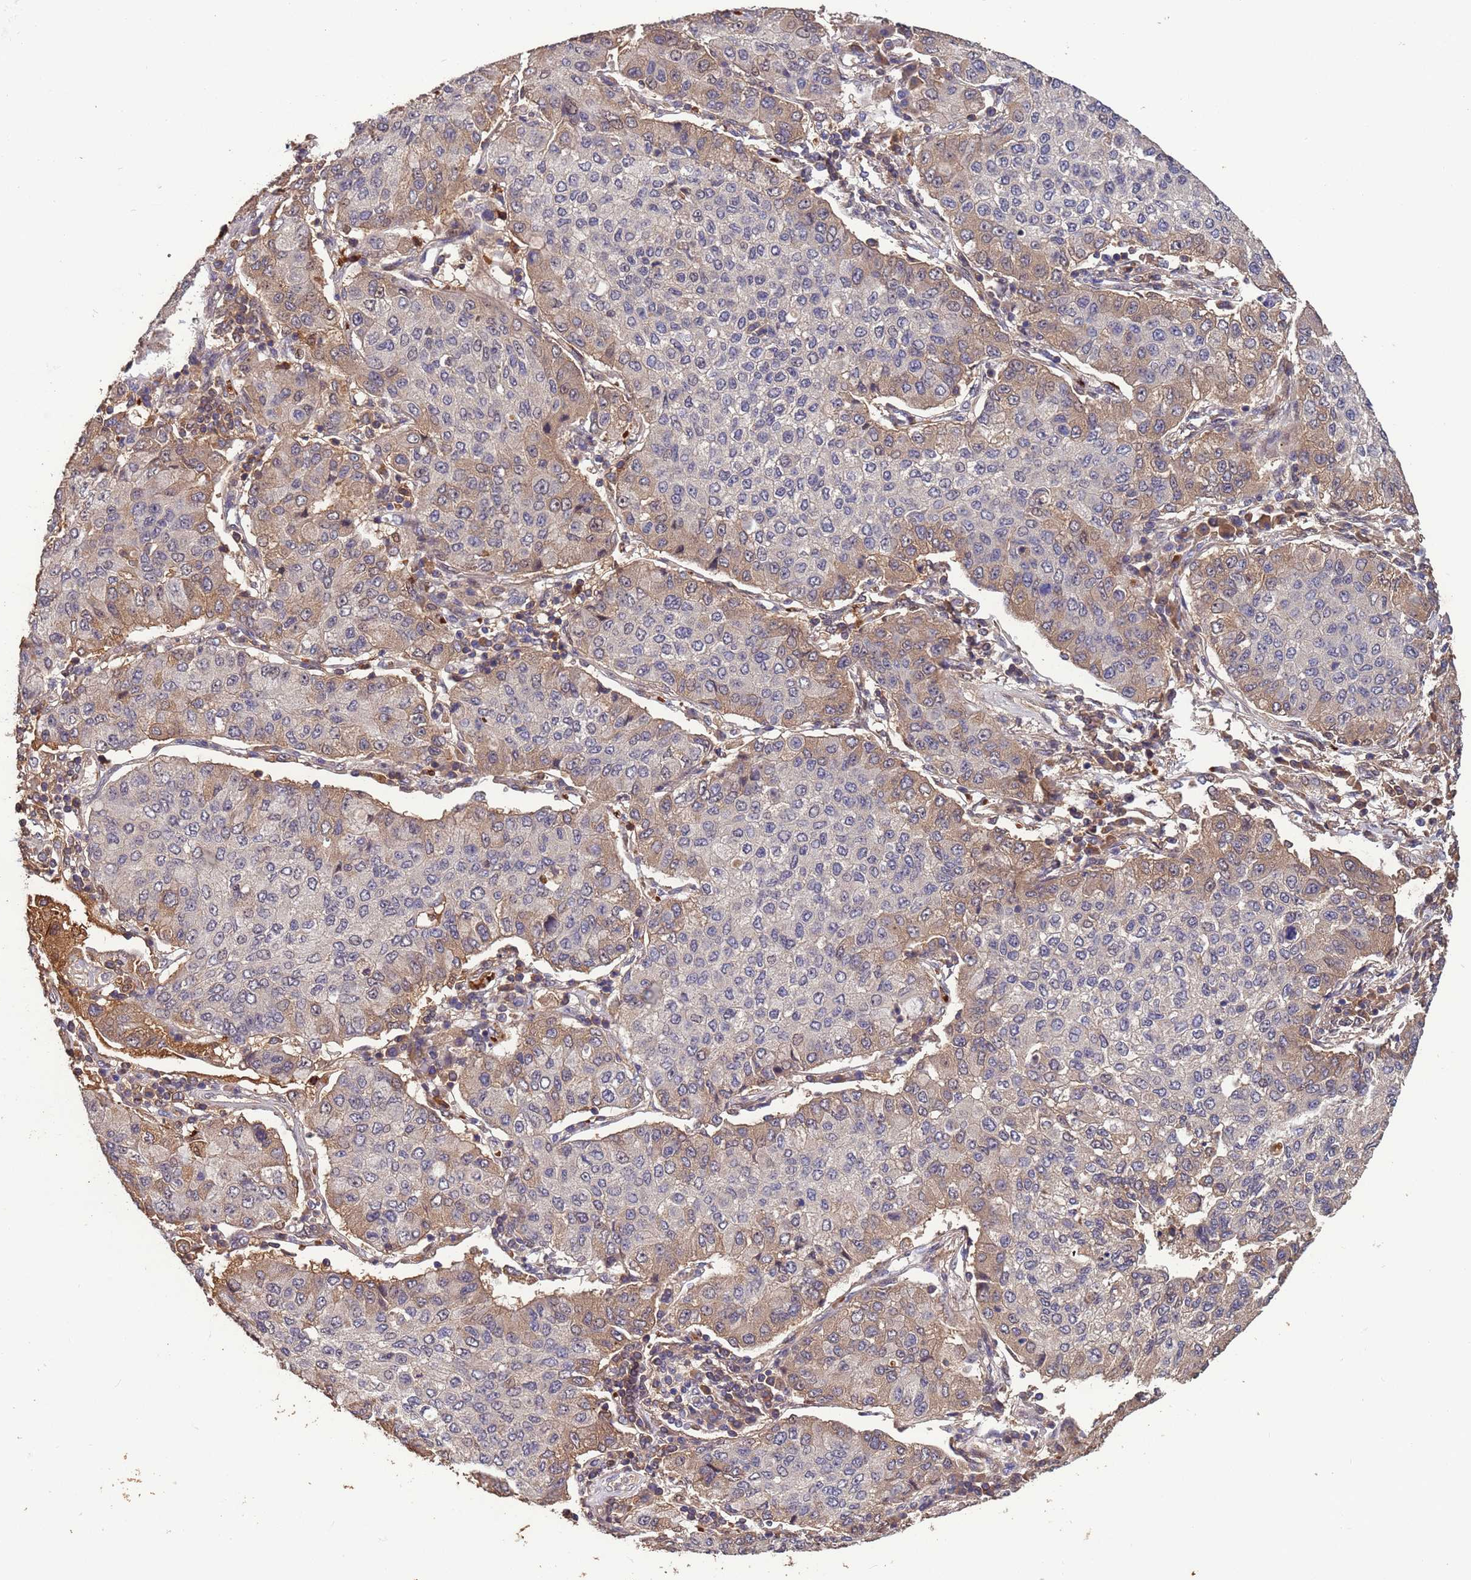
{"staining": {"intensity": "weak", "quantity": "25%-75%", "location": "cytoplasmic/membranous"}, "tissue": "lung cancer", "cell_type": "Tumor cells", "image_type": "cancer", "snomed": [{"axis": "morphology", "description": "Squamous cell carcinoma, NOS"}, {"axis": "topography", "description": "Lung"}], "caption": "This is an image of immunohistochemistry staining of lung cancer, which shows weak positivity in the cytoplasmic/membranous of tumor cells.", "gene": "CCDC184", "patient": {"sex": "male", "age": 74}}